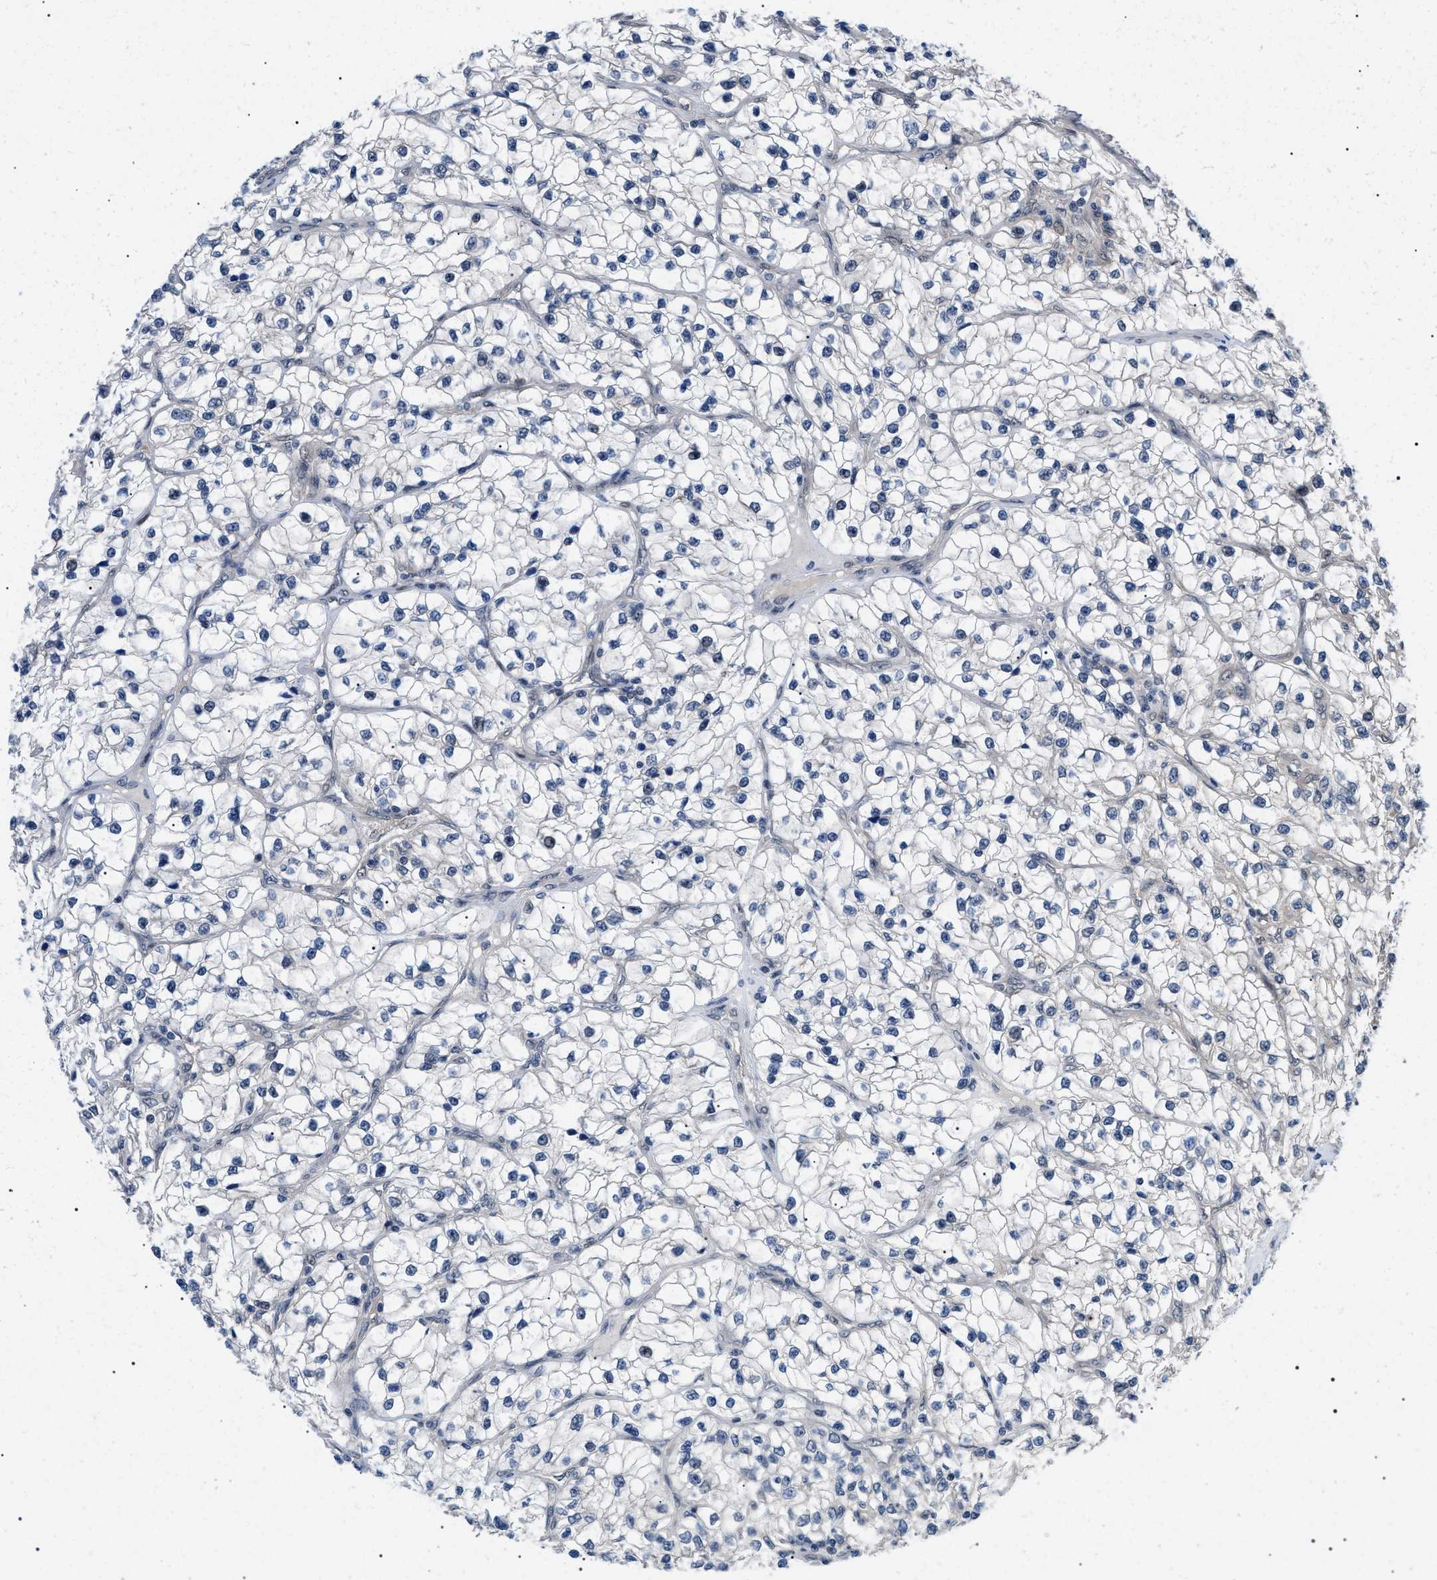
{"staining": {"intensity": "negative", "quantity": "none", "location": "none"}, "tissue": "renal cancer", "cell_type": "Tumor cells", "image_type": "cancer", "snomed": [{"axis": "morphology", "description": "Adenocarcinoma, NOS"}, {"axis": "topography", "description": "Kidney"}], "caption": "A micrograph of human renal adenocarcinoma is negative for staining in tumor cells.", "gene": "GARRE1", "patient": {"sex": "female", "age": 57}}